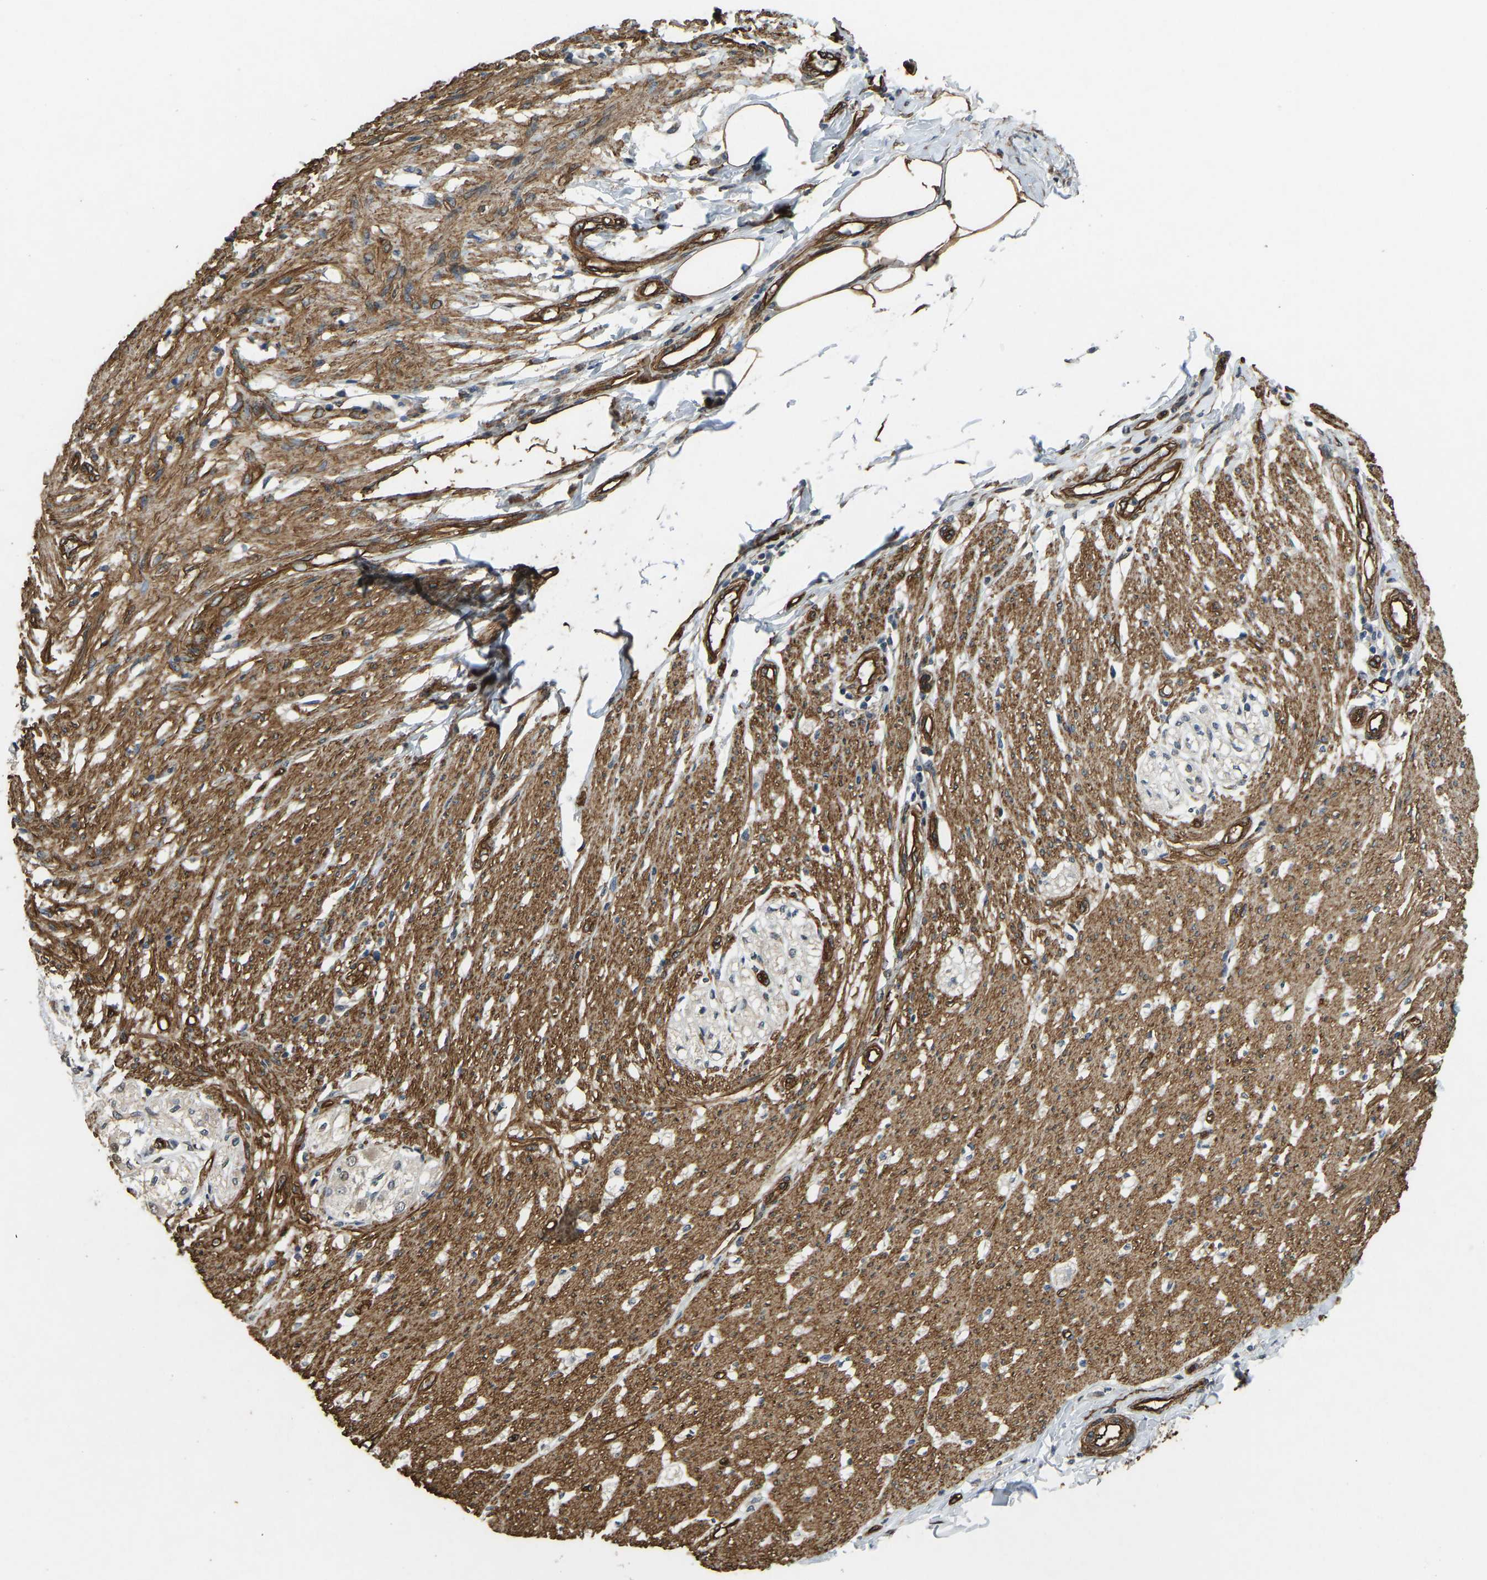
{"staining": {"intensity": "moderate", "quantity": ">75%", "location": "cytoplasmic/membranous"}, "tissue": "smooth muscle", "cell_type": "Smooth muscle cells", "image_type": "normal", "snomed": [{"axis": "morphology", "description": "Normal tissue, NOS"}, {"axis": "morphology", "description": "Adenocarcinoma, NOS"}, {"axis": "topography", "description": "Colon"}, {"axis": "topography", "description": "Peripheral nerve tissue"}], "caption": "Smooth muscle stained with IHC reveals moderate cytoplasmic/membranous positivity in approximately >75% of smooth muscle cells.", "gene": "NMB", "patient": {"sex": "male", "age": 14}}